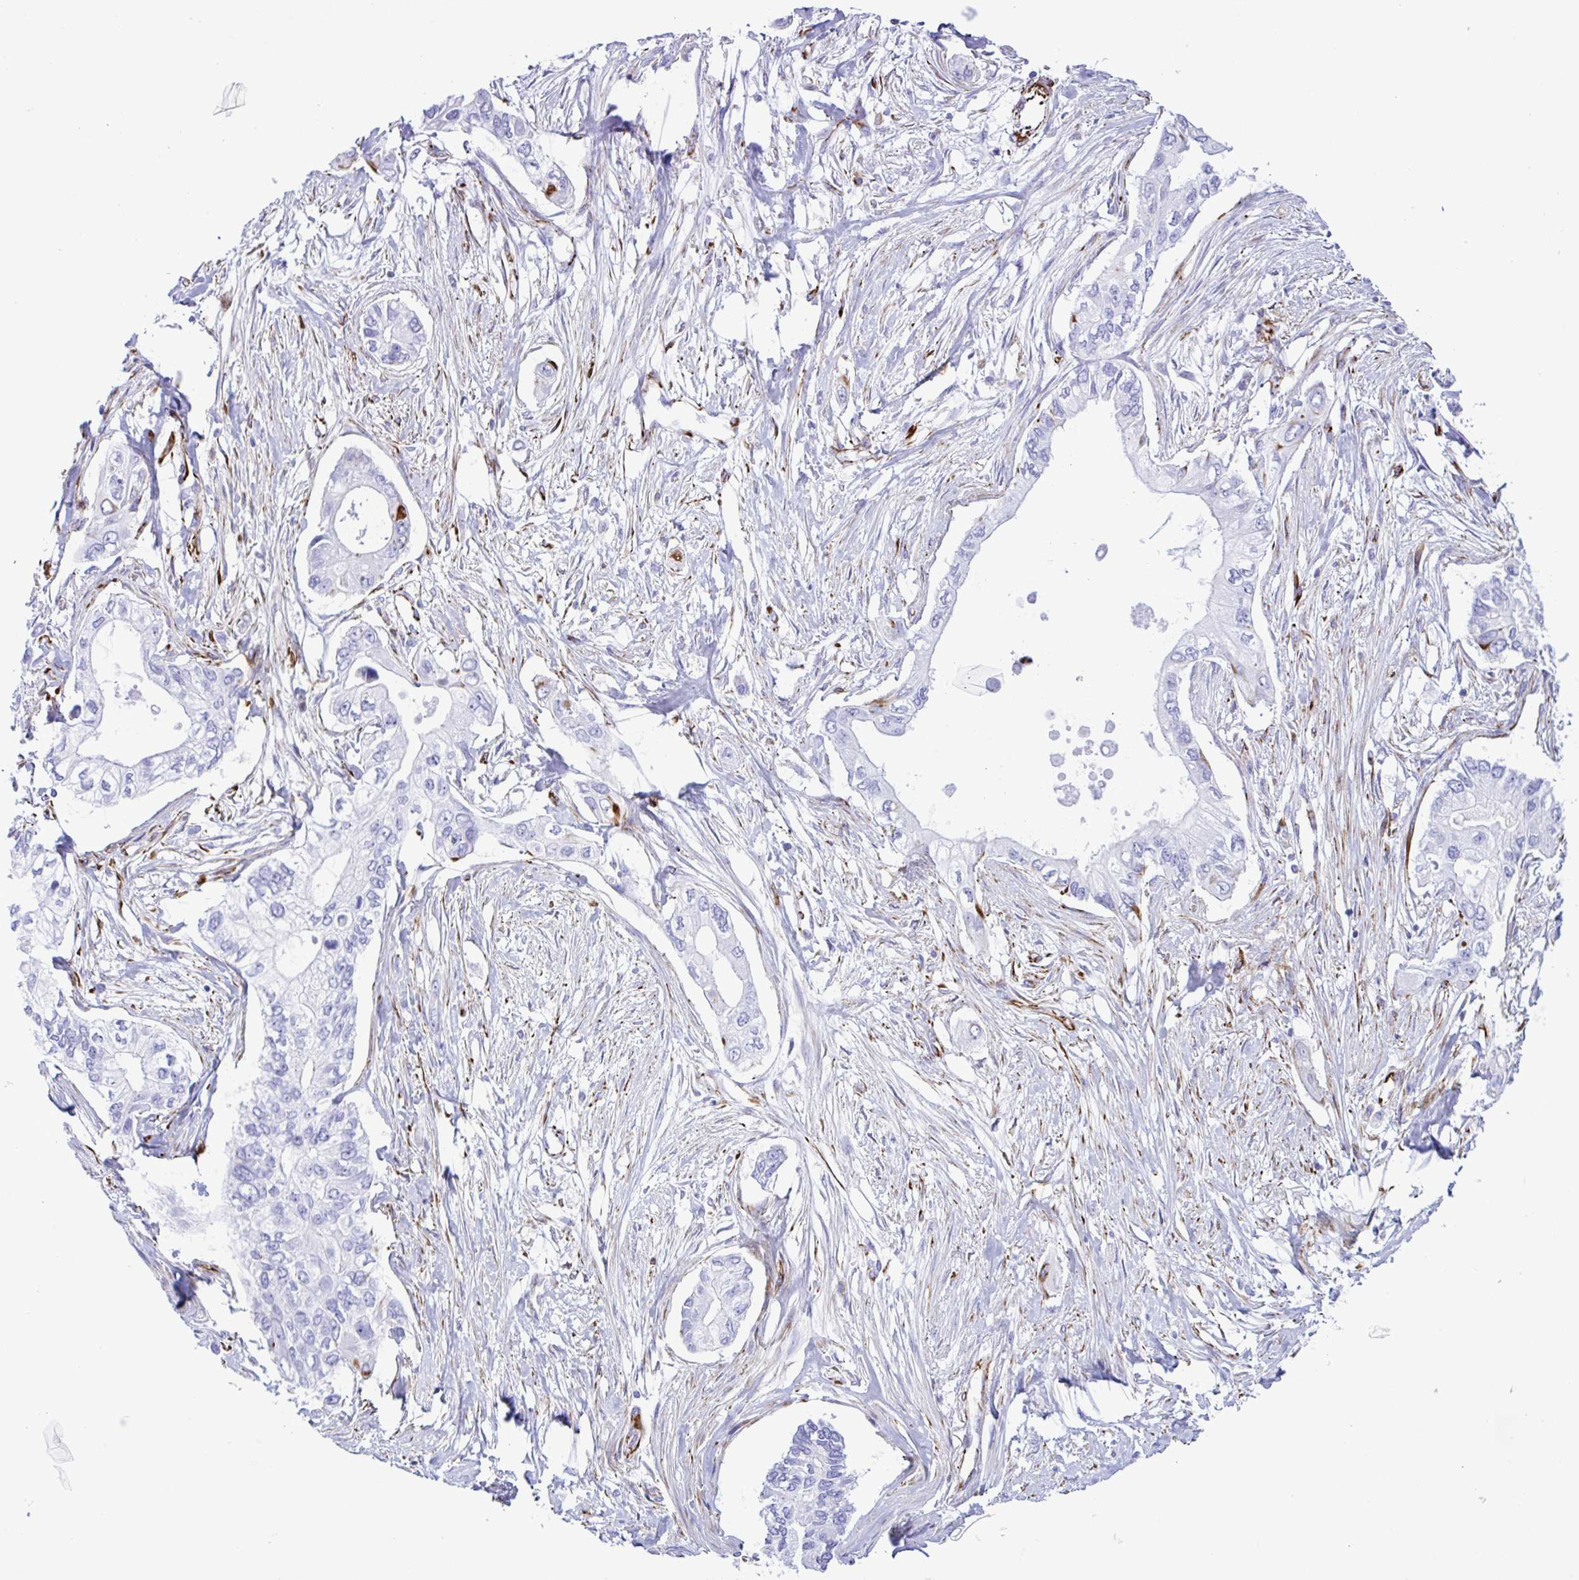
{"staining": {"intensity": "negative", "quantity": "none", "location": "none"}, "tissue": "pancreatic cancer", "cell_type": "Tumor cells", "image_type": "cancer", "snomed": [{"axis": "morphology", "description": "Adenocarcinoma, NOS"}, {"axis": "topography", "description": "Pancreas"}], "caption": "IHC photomicrograph of human pancreatic adenocarcinoma stained for a protein (brown), which reveals no expression in tumor cells.", "gene": "SMAD5", "patient": {"sex": "female", "age": 63}}